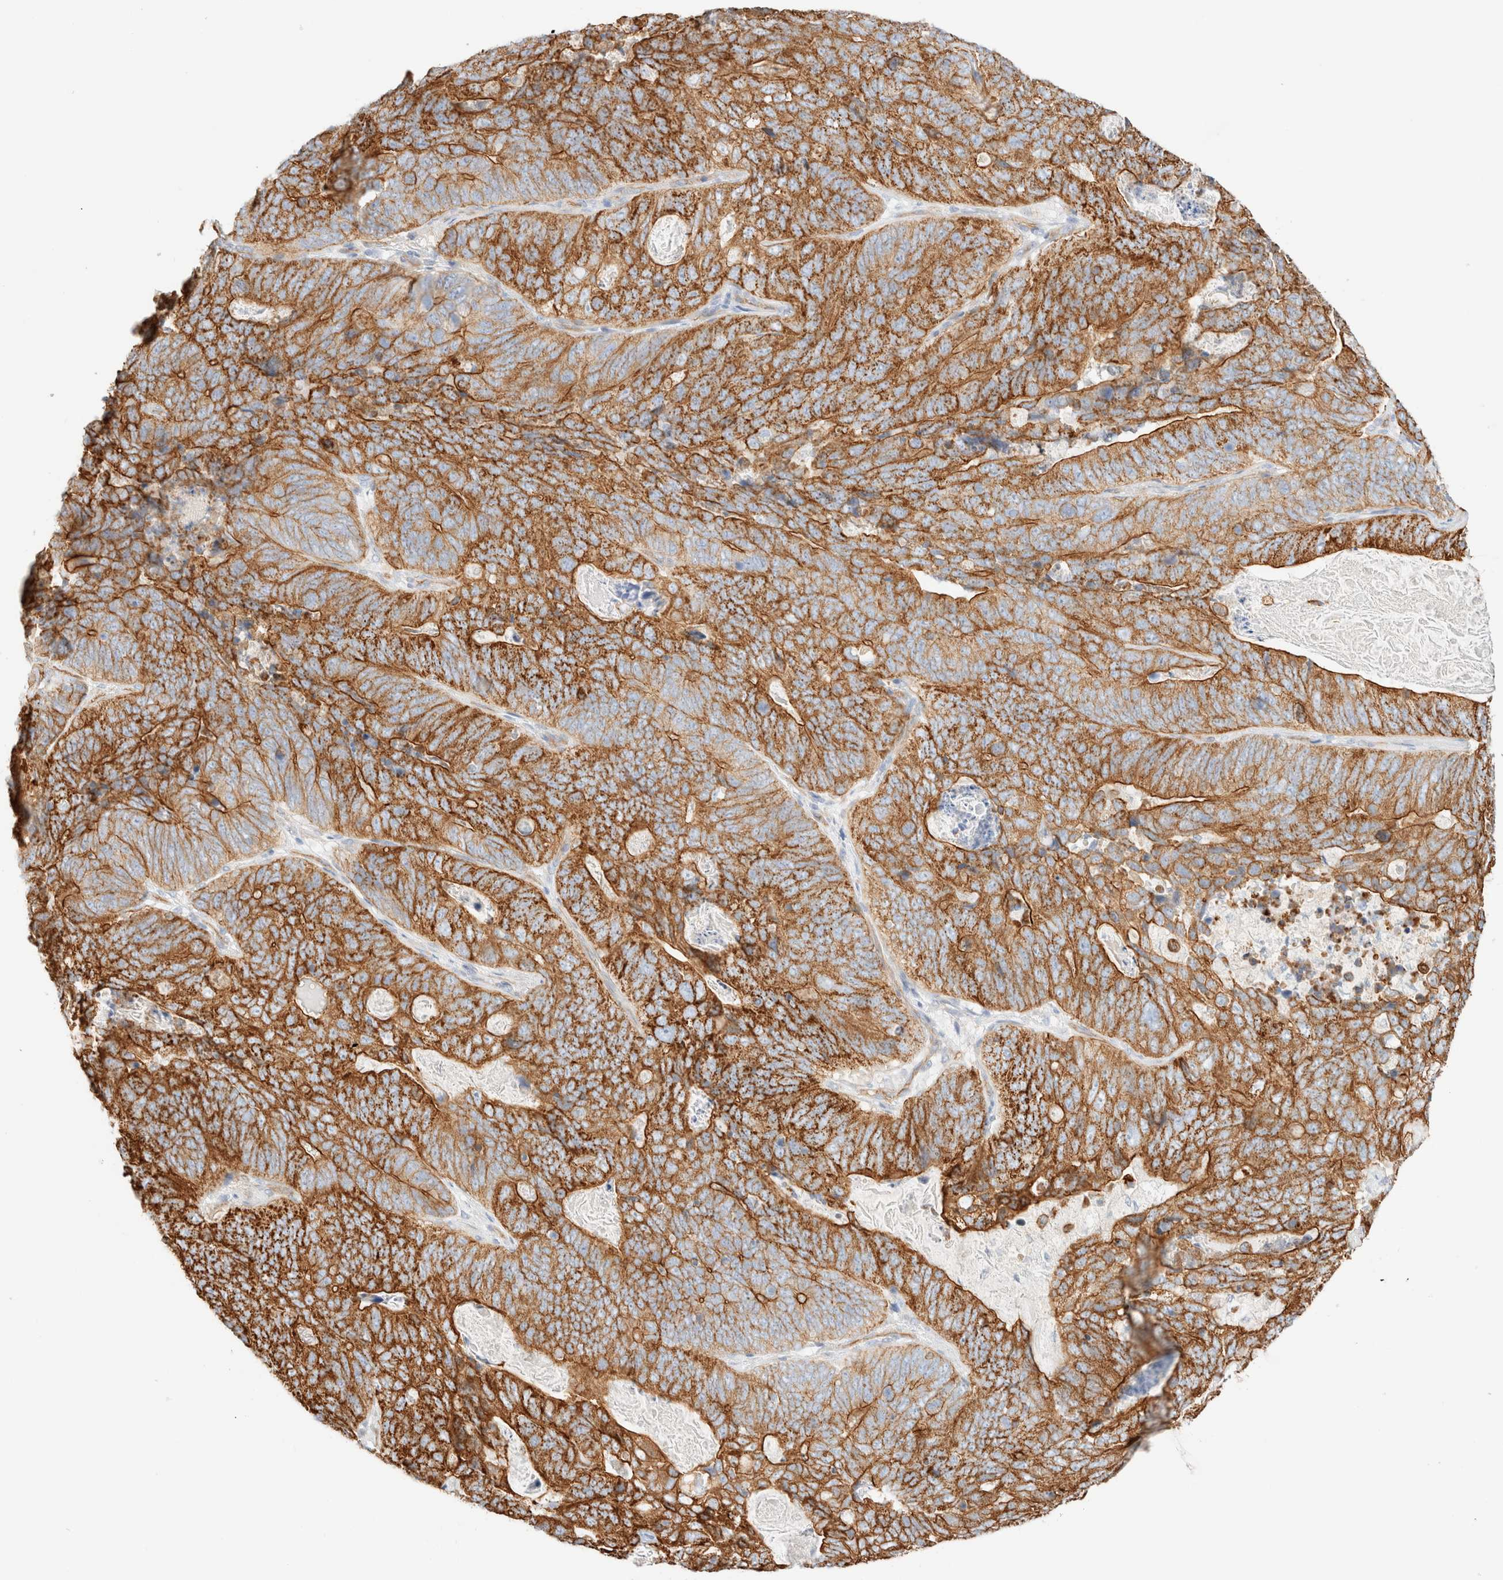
{"staining": {"intensity": "strong", "quantity": ">75%", "location": "cytoplasmic/membranous"}, "tissue": "stomach cancer", "cell_type": "Tumor cells", "image_type": "cancer", "snomed": [{"axis": "morphology", "description": "Normal tissue, NOS"}, {"axis": "morphology", "description": "Adenocarcinoma, NOS"}, {"axis": "topography", "description": "Stomach"}], "caption": "Strong cytoplasmic/membranous staining for a protein is identified in about >75% of tumor cells of adenocarcinoma (stomach) using immunohistochemistry.", "gene": "CYB5R4", "patient": {"sex": "female", "age": 89}}